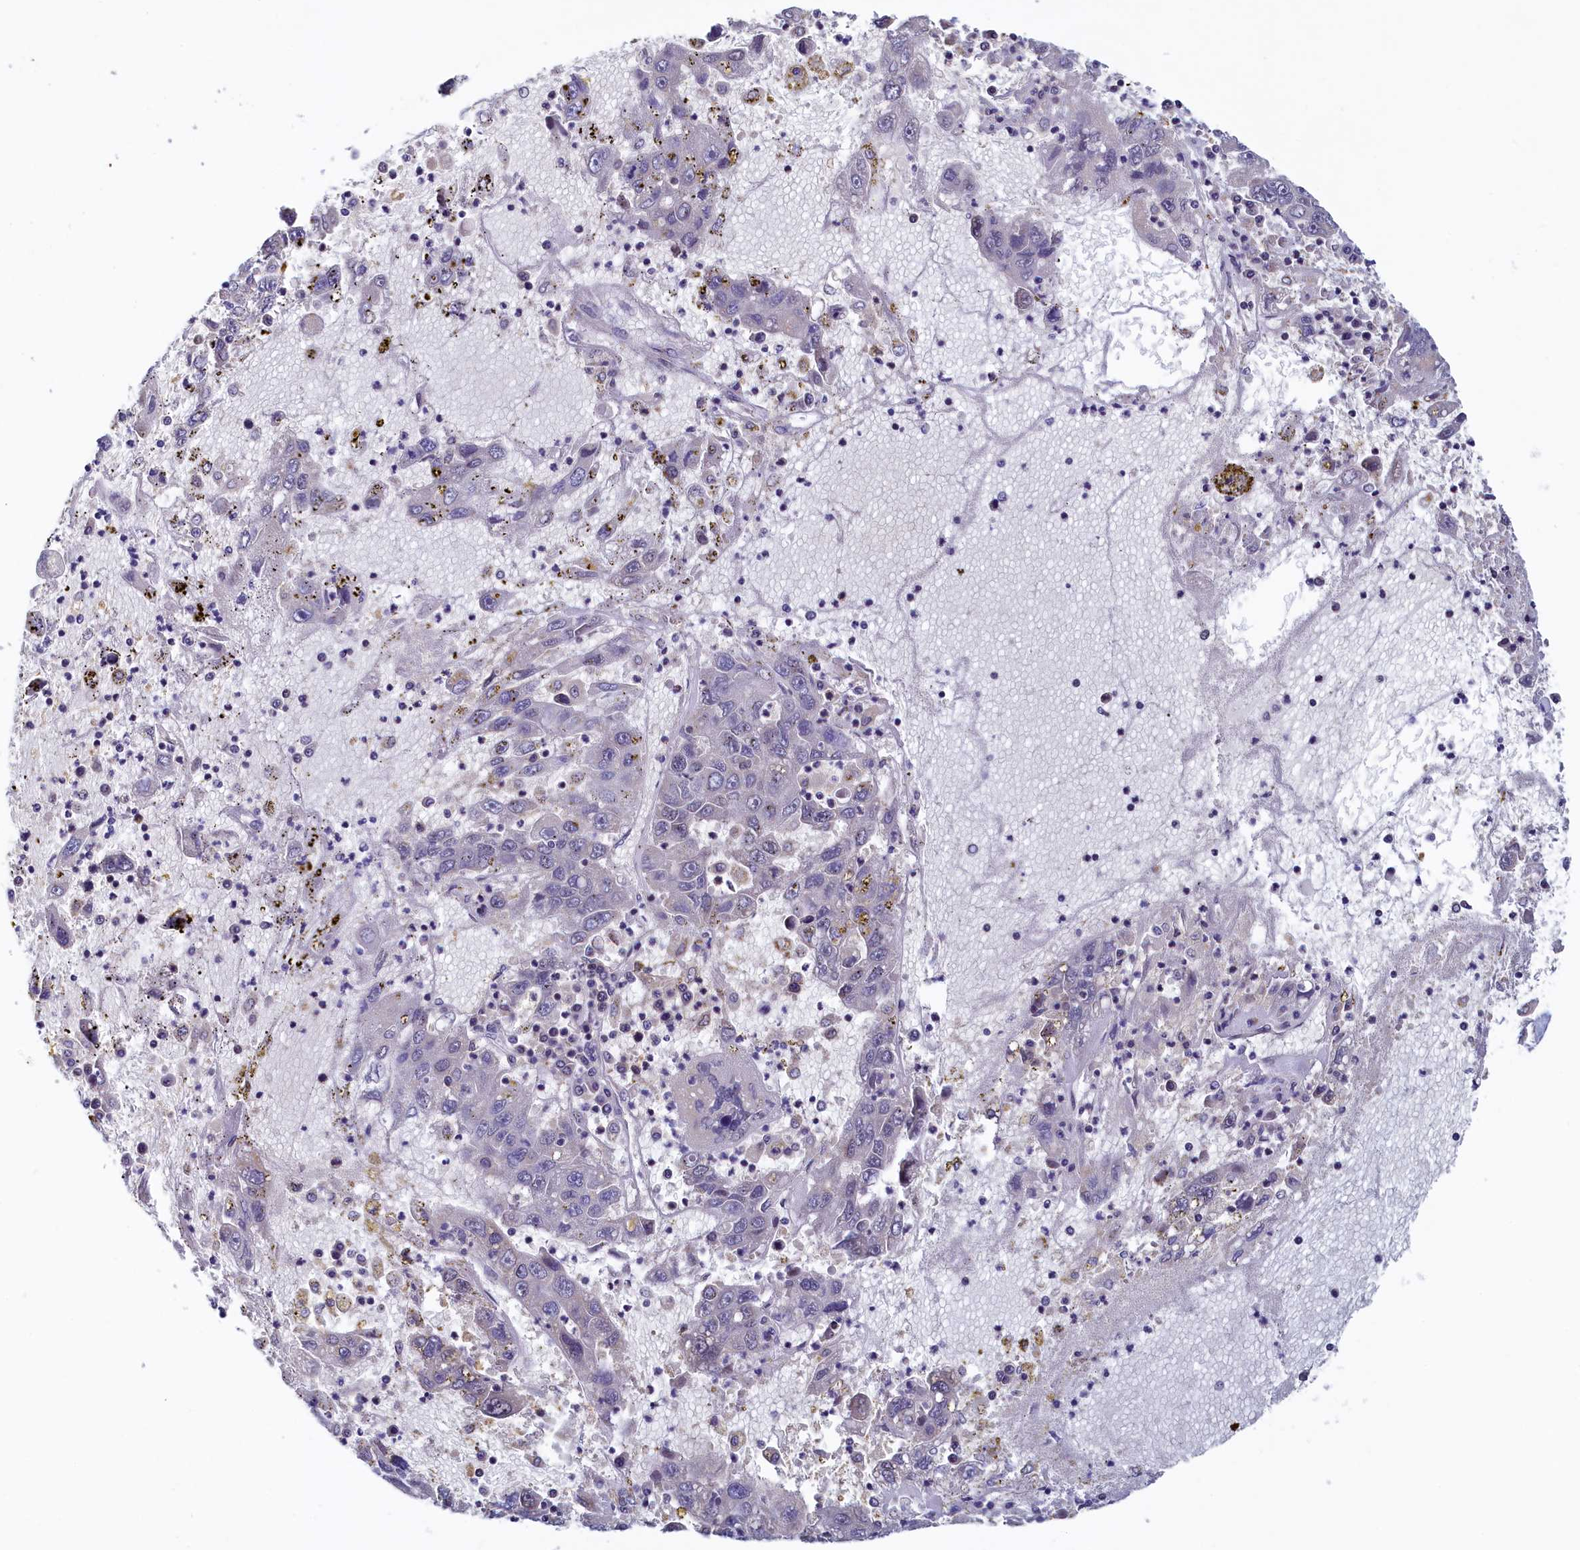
{"staining": {"intensity": "negative", "quantity": "none", "location": "none"}, "tissue": "liver cancer", "cell_type": "Tumor cells", "image_type": "cancer", "snomed": [{"axis": "morphology", "description": "Carcinoma, Hepatocellular, NOS"}, {"axis": "topography", "description": "Liver"}], "caption": "Immunohistochemical staining of human liver cancer (hepatocellular carcinoma) exhibits no significant positivity in tumor cells.", "gene": "PAAF1", "patient": {"sex": "male", "age": 49}}